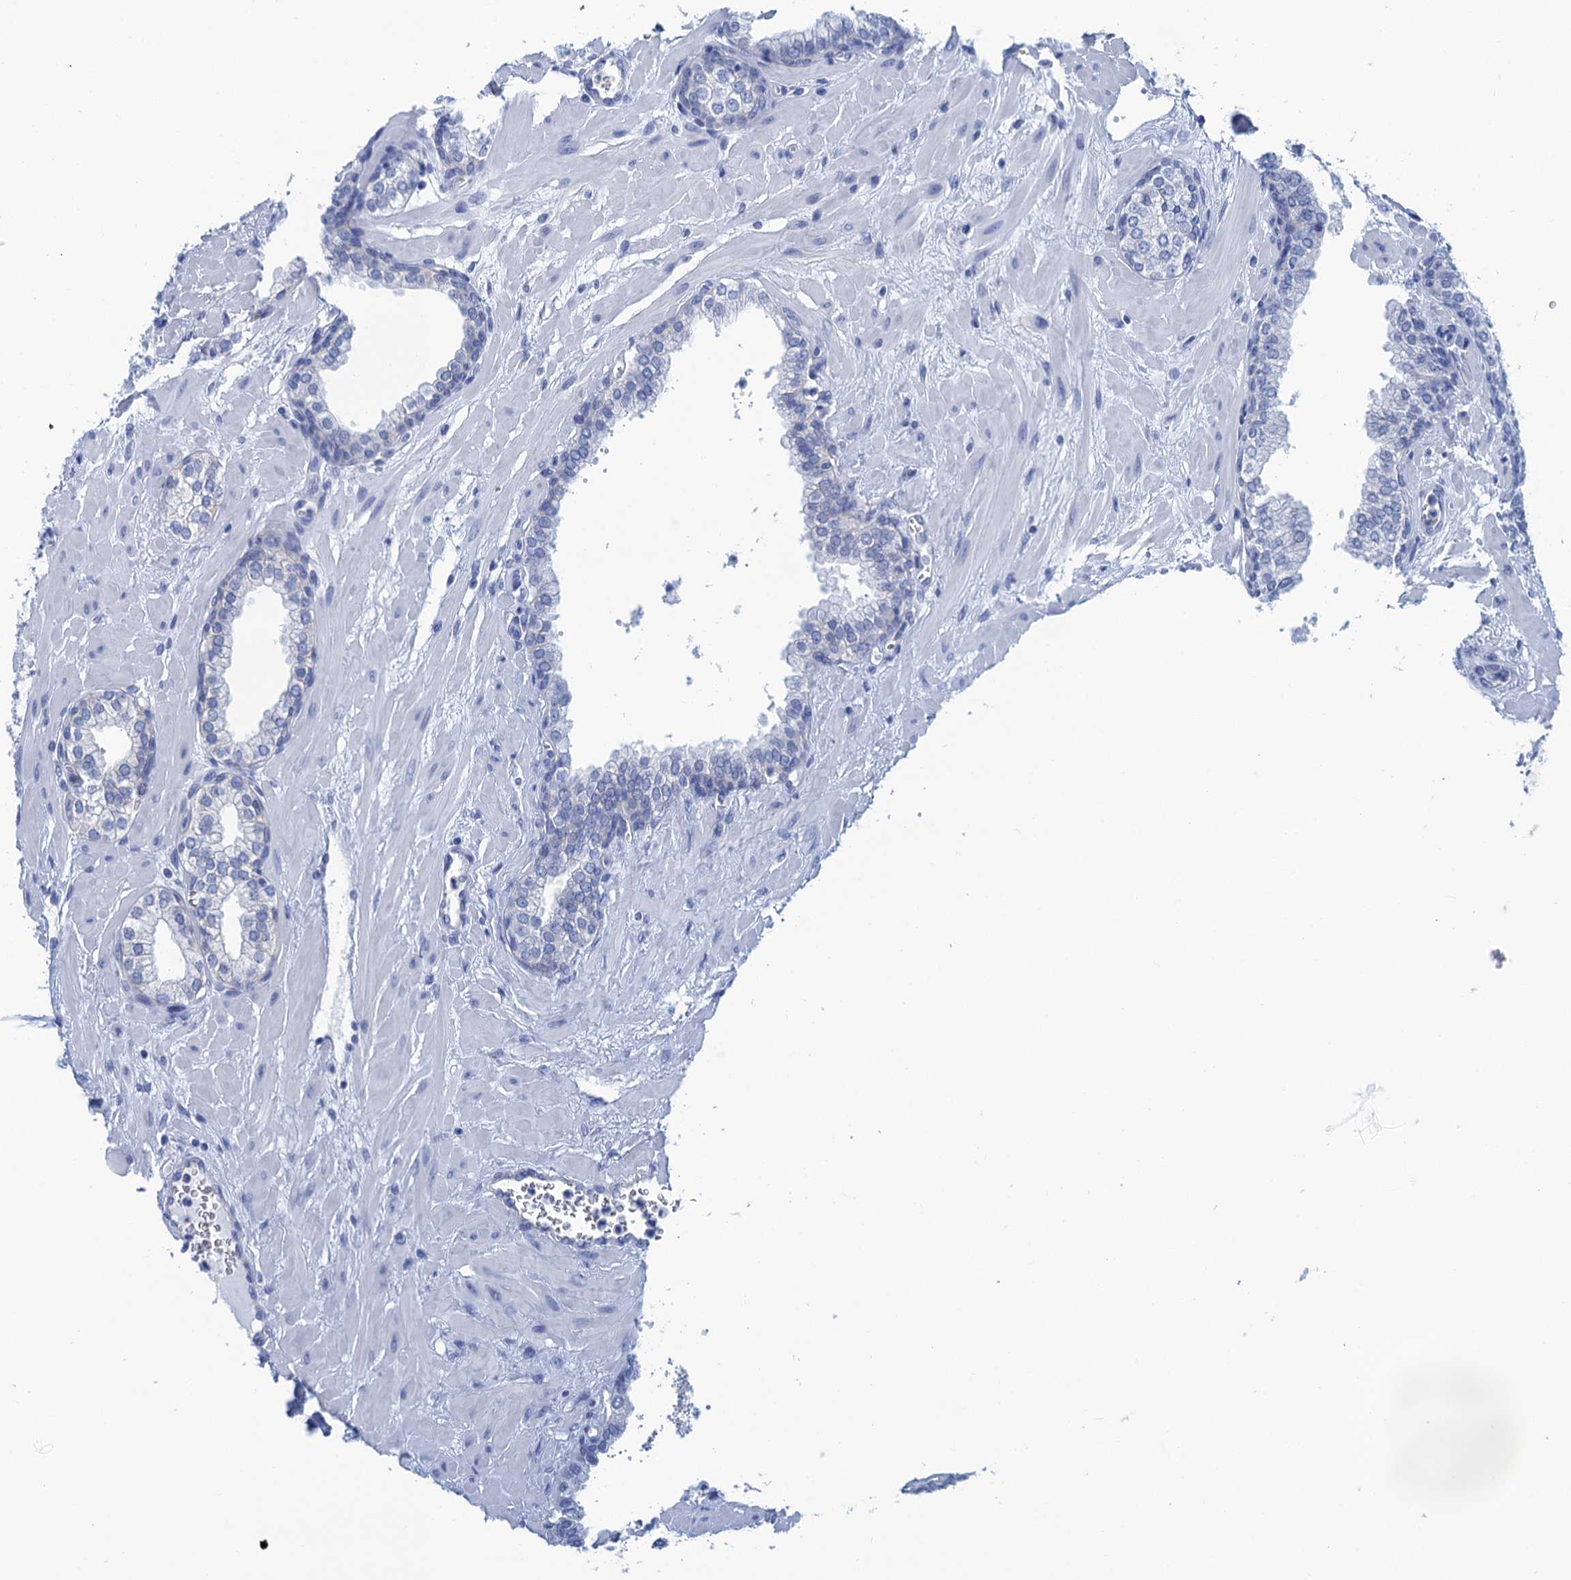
{"staining": {"intensity": "negative", "quantity": "none", "location": "none"}, "tissue": "prostate", "cell_type": "Glandular cells", "image_type": "normal", "snomed": [{"axis": "morphology", "description": "Normal tissue, NOS"}, {"axis": "topography", "description": "Prostate"}], "caption": "High power microscopy photomicrograph of an immunohistochemistry histopathology image of unremarkable prostate, revealing no significant positivity in glandular cells.", "gene": "CALML5", "patient": {"sex": "male", "age": 60}}